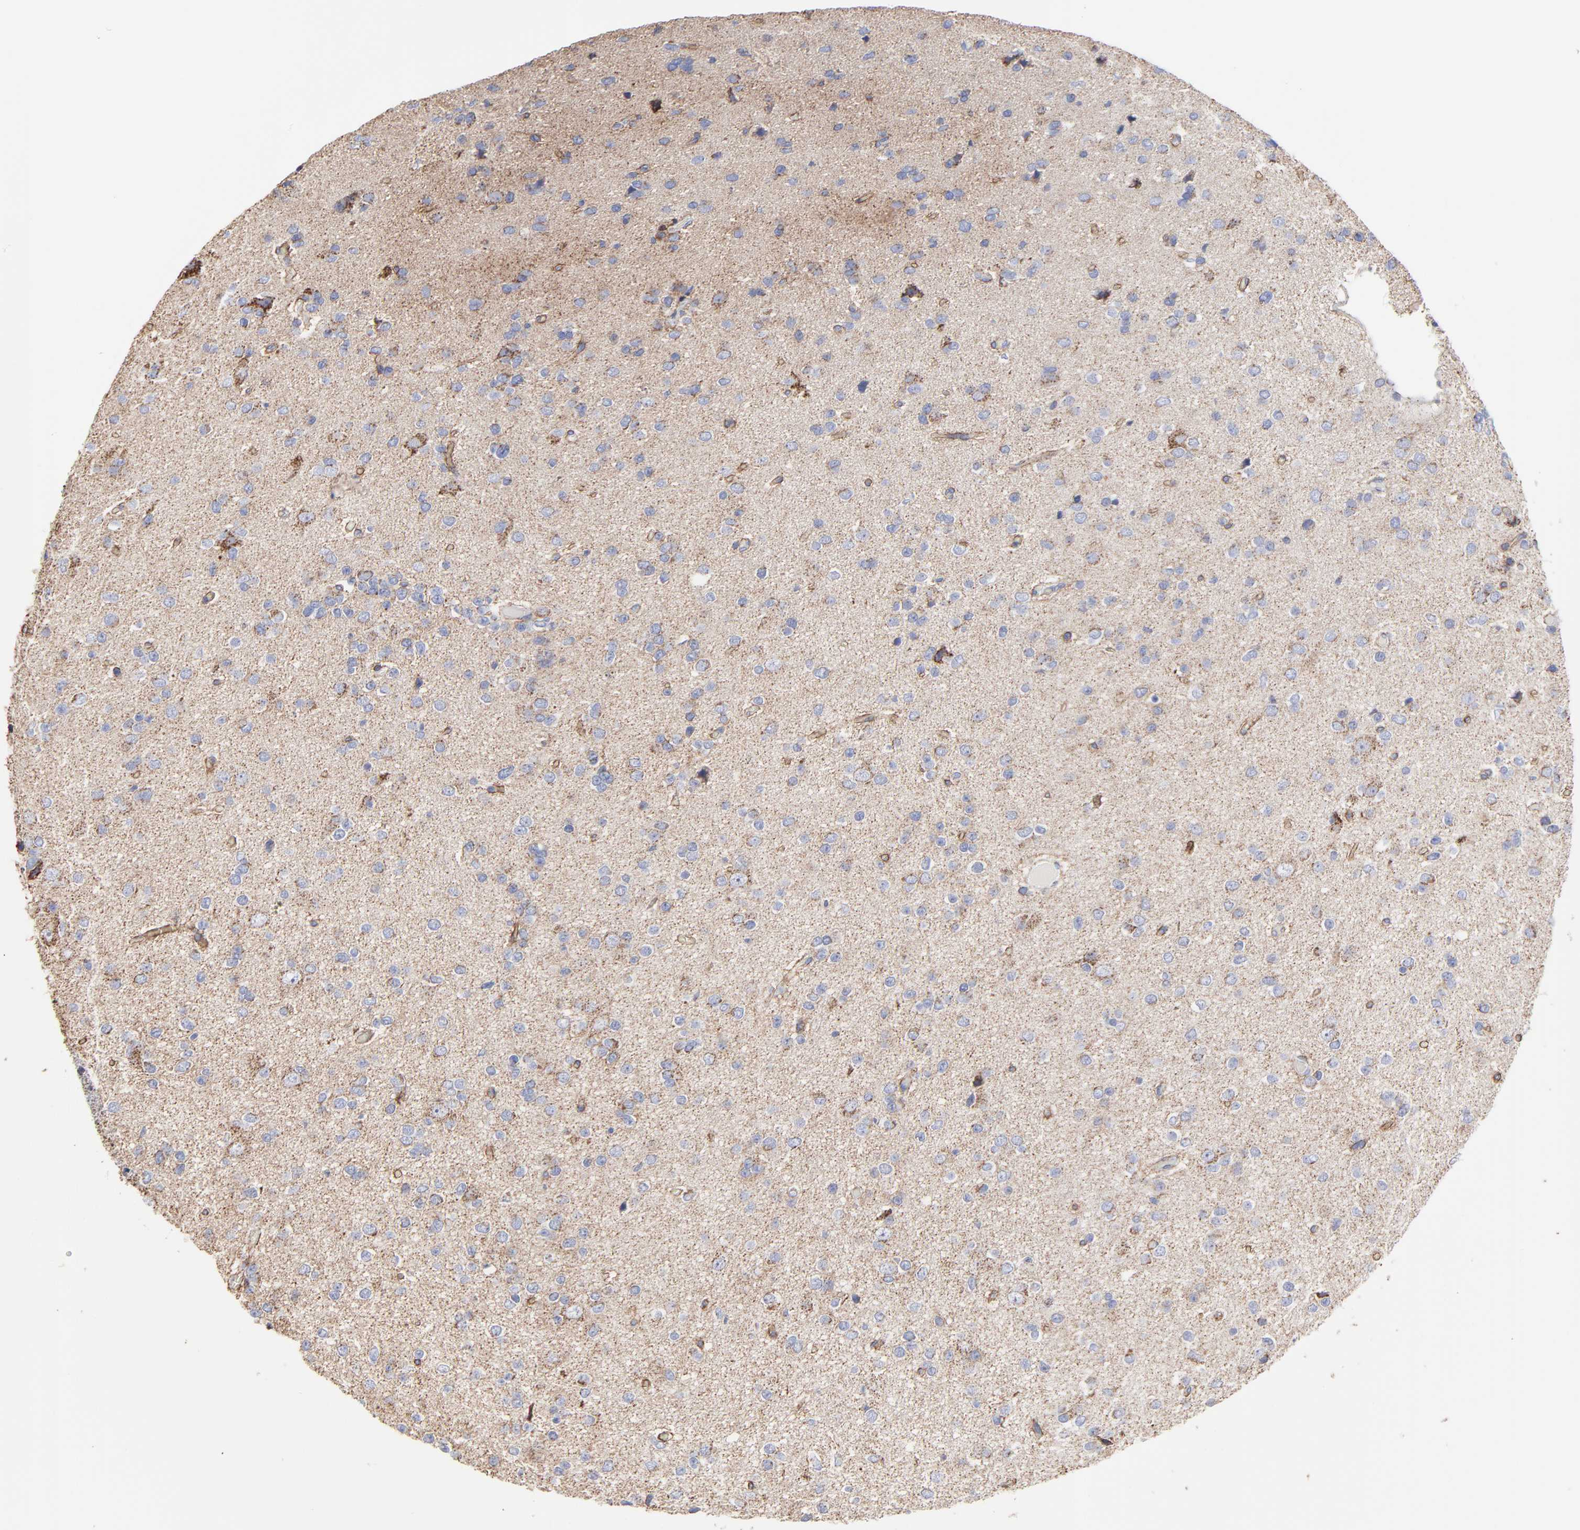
{"staining": {"intensity": "negative", "quantity": "none", "location": "none"}, "tissue": "glioma", "cell_type": "Tumor cells", "image_type": "cancer", "snomed": [{"axis": "morphology", "description": "Glioma, malignant, Low grade"}, {"axis": "topography", "description": "Brain"}], "caption": "The immunohistochemistry histopathology image has no significant staining in tumor cells of malignant glioma (low-grade) tissue.", "gene": "PINK1", "patient": {"sex": "male", "age": 42}}